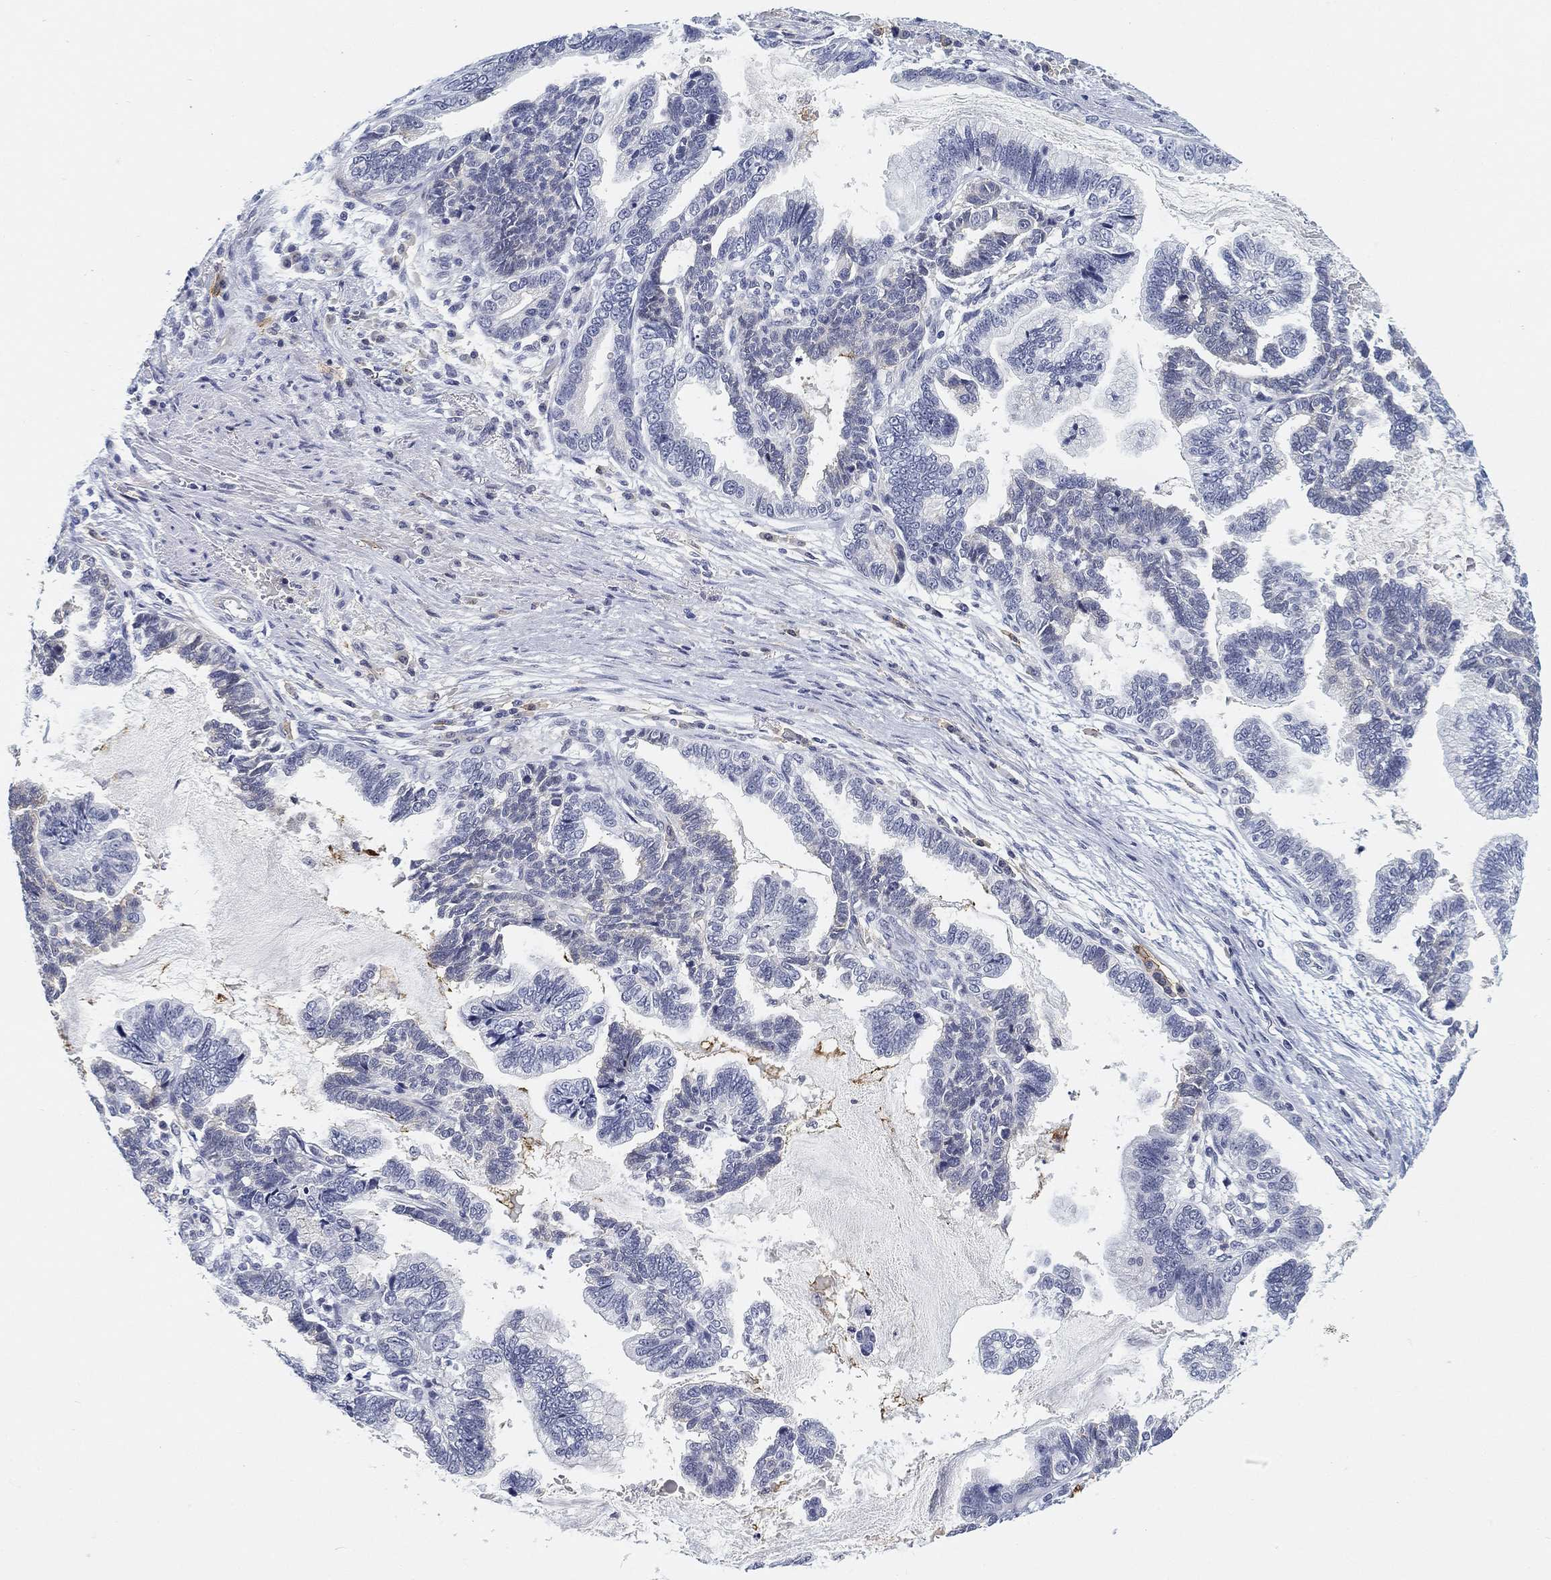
{"staining": {"intensity": "negative", "quantity": "none", "location": "none"}, "tissue": "stomach cancer", "cell_type": "Tumor cells", "image_type": "cancer", "snomed": [{"axis": "morphology", "description": "Adenocarcinoma, NOS"}, {"axis": "topography", "description": "Stomach"}], "caption": "Tumor cells show no significant protein staining in stomach adenocarcinoma.", "gene": "SLC2A5", "patient": {"sex": "male", "age": 83}}